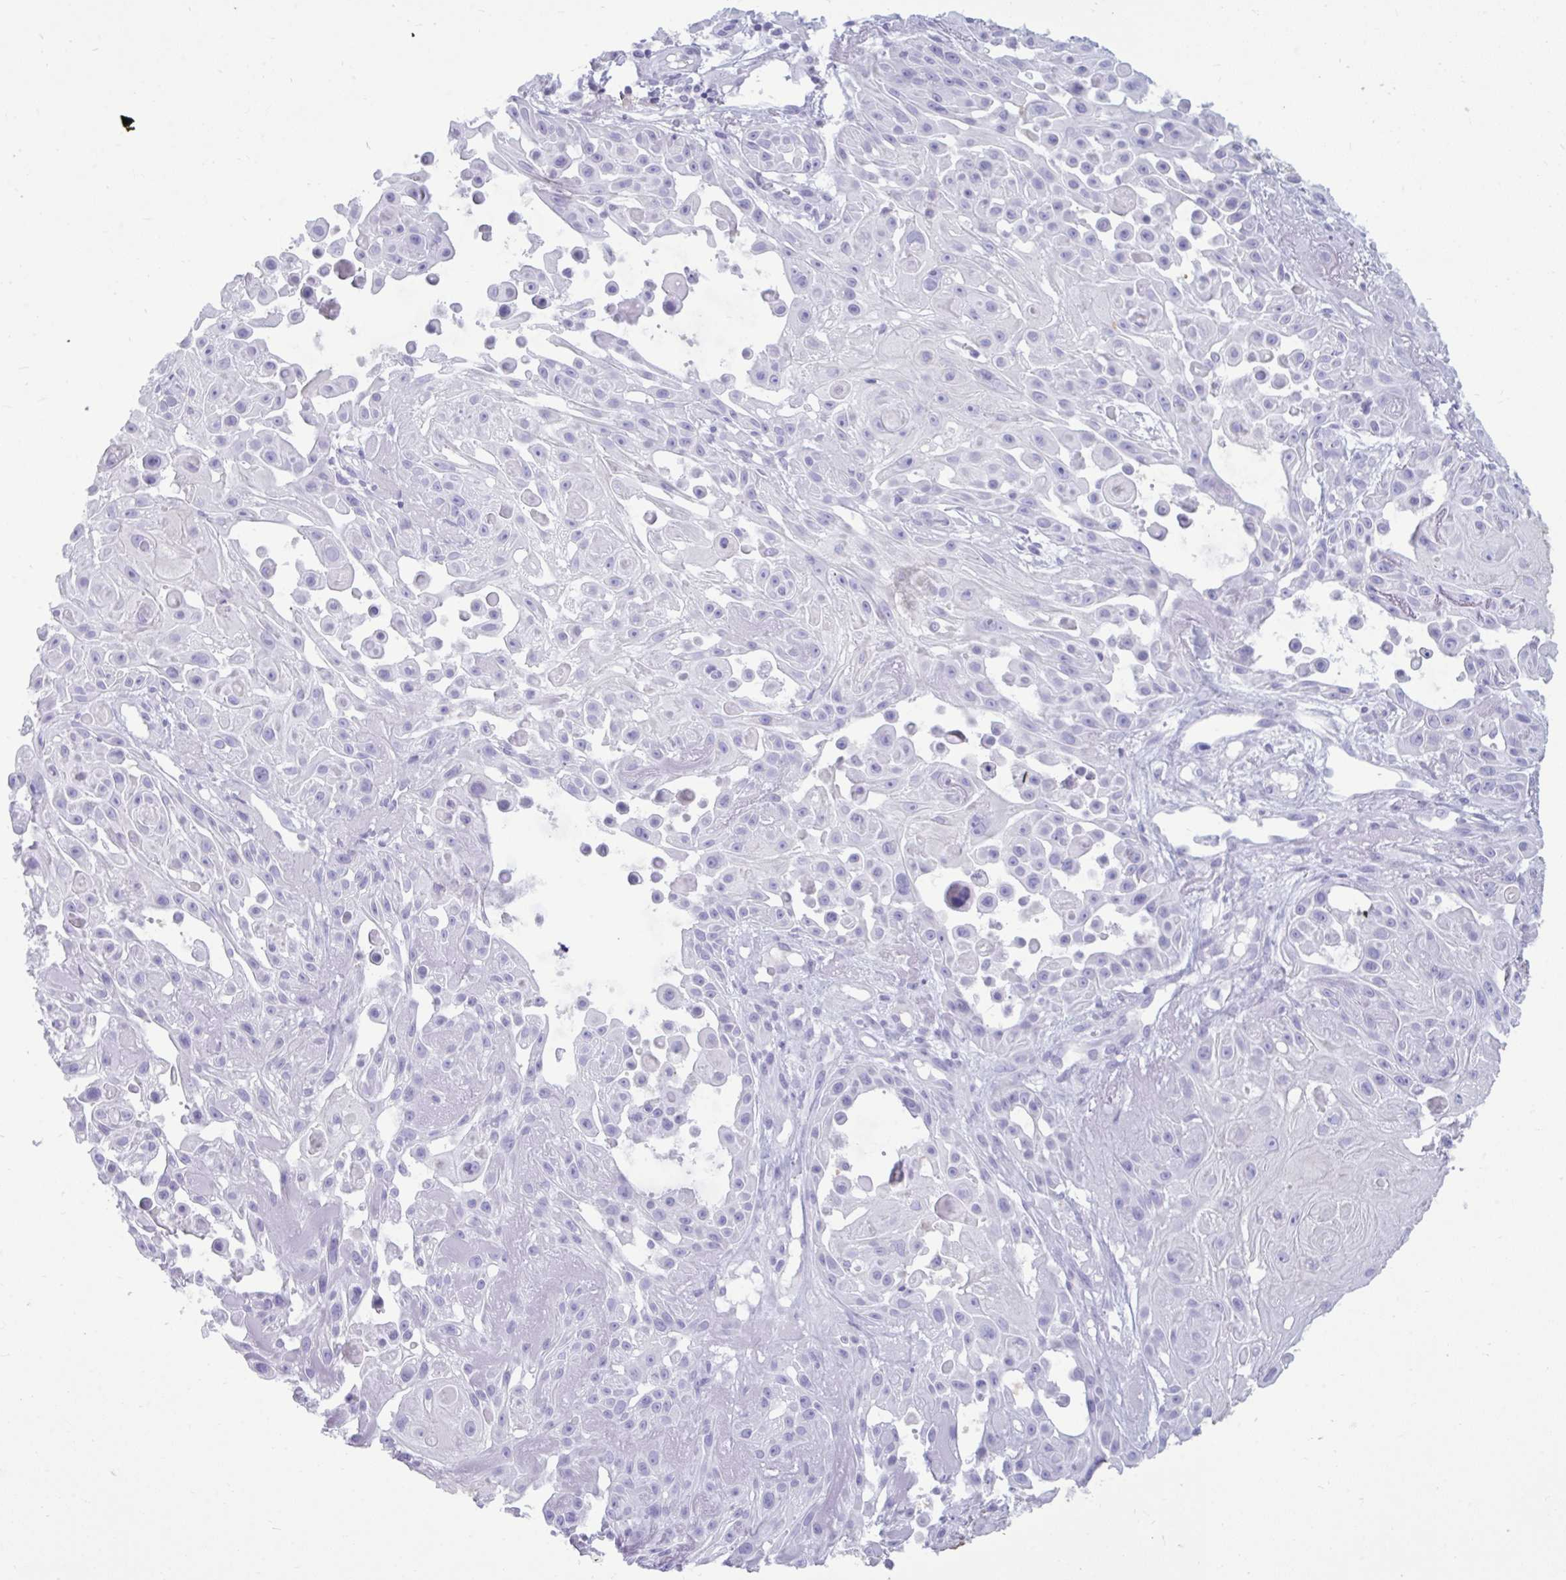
{"staining": {"intensity": "negative", "quantity": "none", "location": "none"}, "tissue": "skin cancer", "cell_type": "Tumor cells", "image_type": "cancer", "snomed": [{"axis": "morphology", "description": "Squamous cell carcinoma, NOS"}, {"axis": "topography", "description": "Skin"}], "caption": "The immunohistochemistry histopathology image has no significant staining in tumor cells of squamous cell carcinoma (skin) tissue.", "gene": "ANKRD60", "patient": {"sex": "male", "age": 91}}